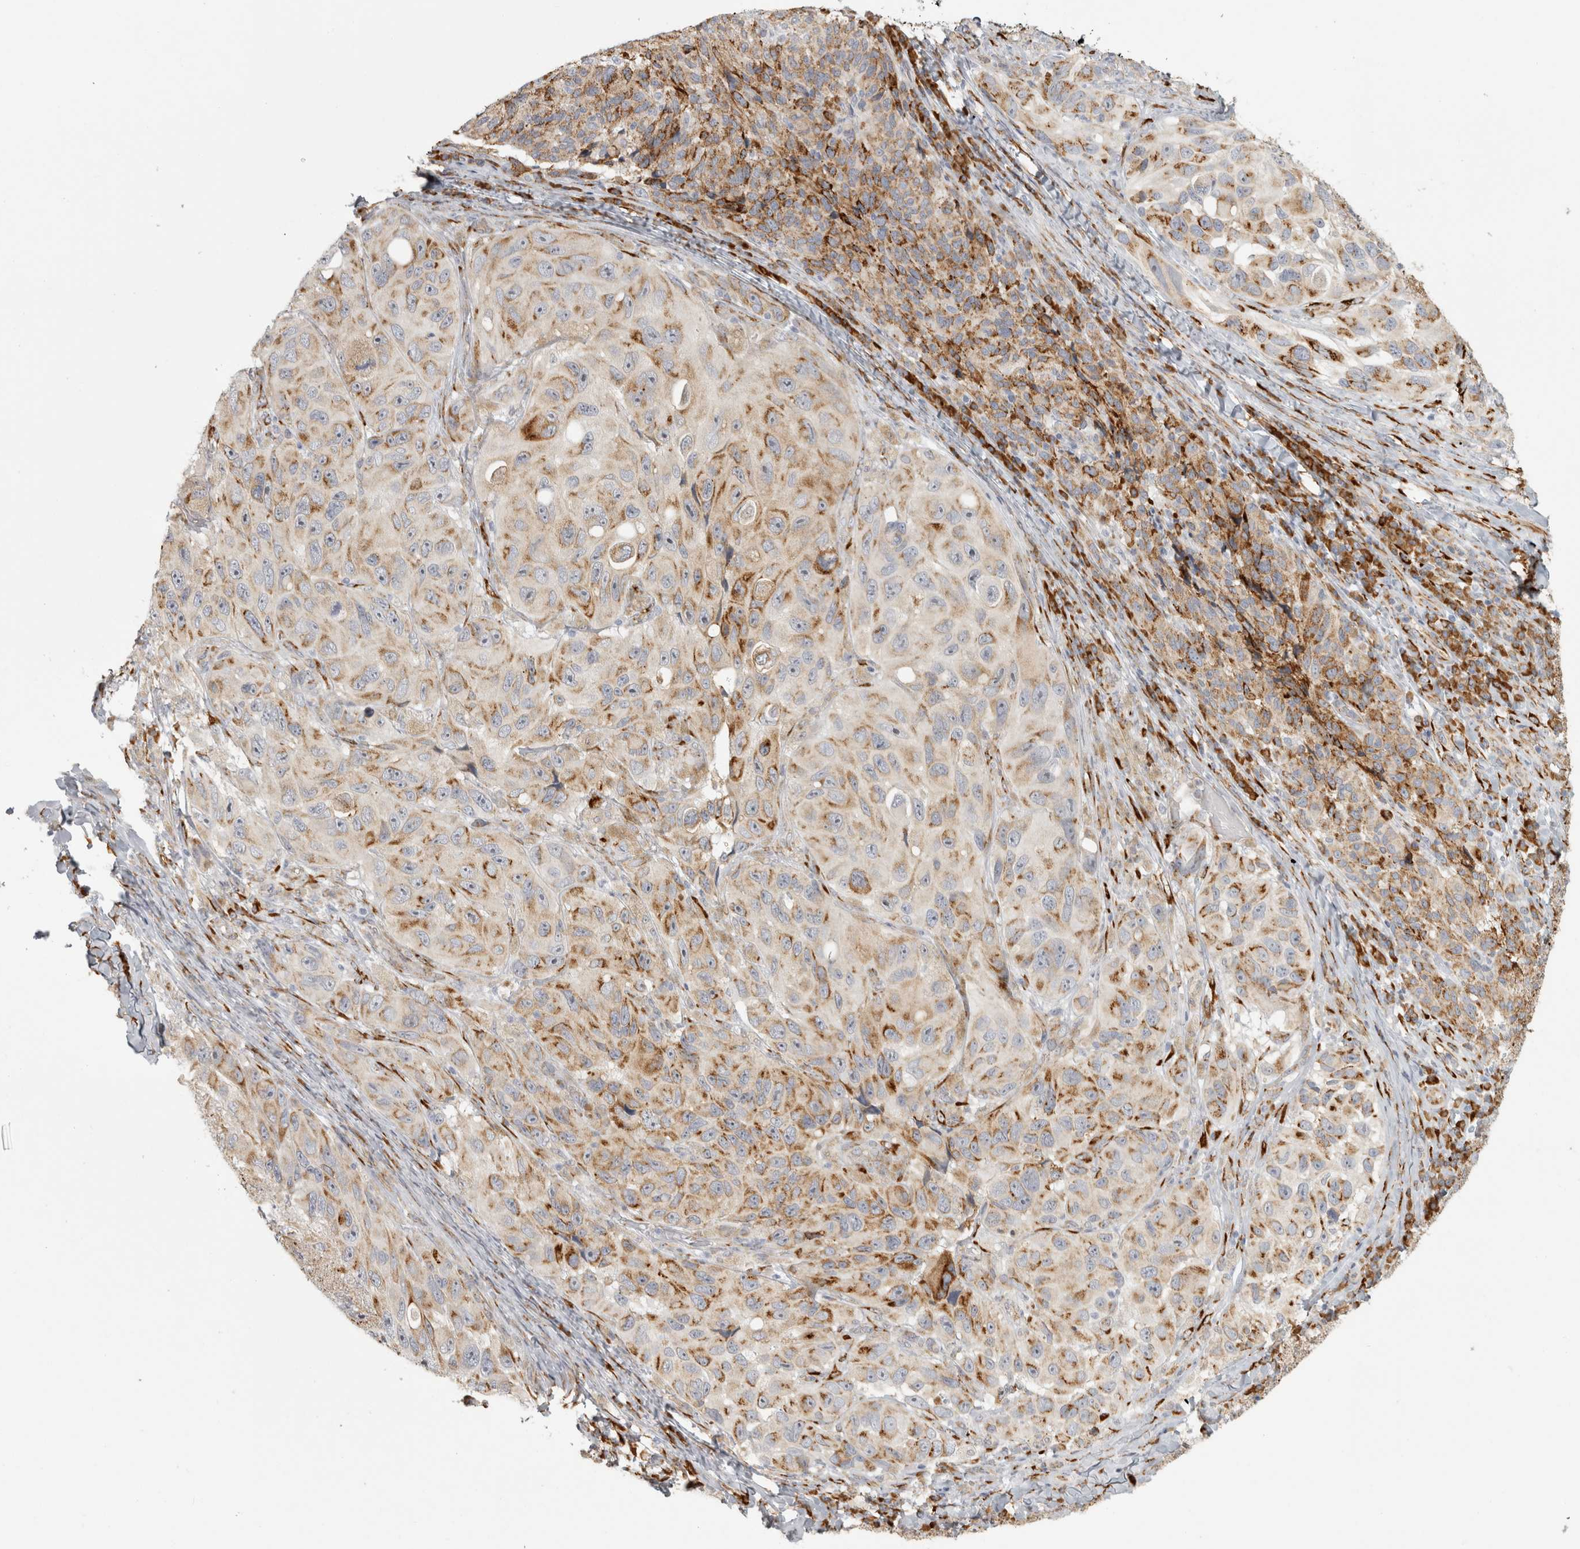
{"staining": {"intensity": "moderate", "quantity": "25%-75%", "location": "cytoplasmic/membranous"}, "tissue": "melanoma", "cell_type": "Tumor cells", "image_type": "cancer", "snomed": [{"axis": "morphology", "description": "Malignant melanoma, NOS"}, {"axis": "topography", "description": "Skin"}], "caption": "A brown stain labels moderate cytoplasmic/membranous staining of a protein in malignant melanoma tumor cells.", "gene": "OSTN", "patient": {"sex": "female", "age": 73}}